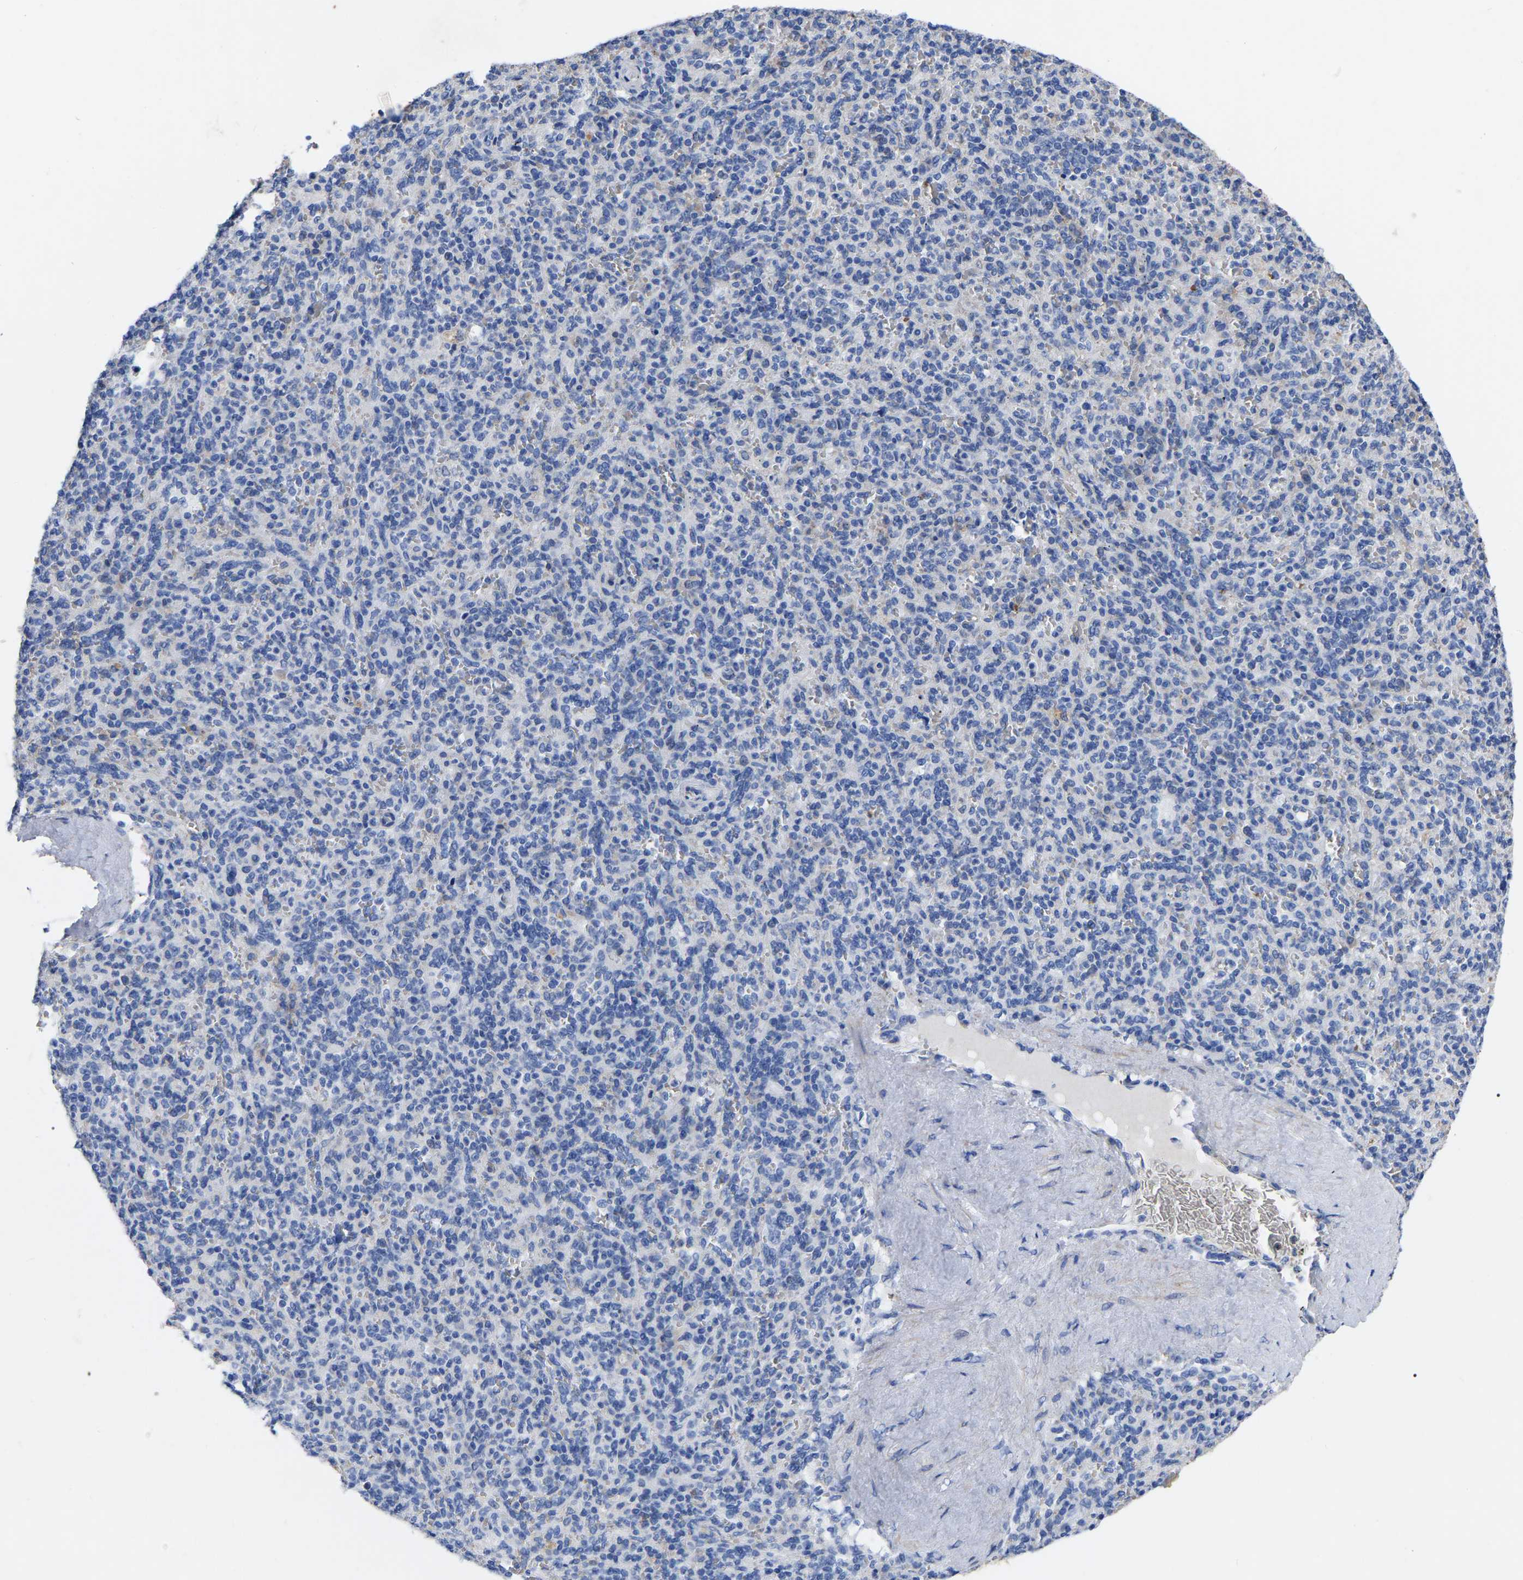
{"staining": {"intensity": "weak", "quantity": "25%-75%", "location": "cytoplasmic/membranous"}, "tissue": "spleen", "cell_type": "Cells in red pulp", "image_type": "normal", "snomed": [{"axis": "morphology", "description": "Normal tissue, NOS"}, {"axis": "topography", "description": "Spleen"}], "caption": "This image reveals unremarkable spleen stained with immunohistochemistry (IHC) to label a protein in brown. The cytoplasmic/membranous of cells in red pulp show weak positivity for the protein. Nuclei are counter-stained blue.", "gene": "GDF3", "patient": {"sex": "male", "age": 36}}